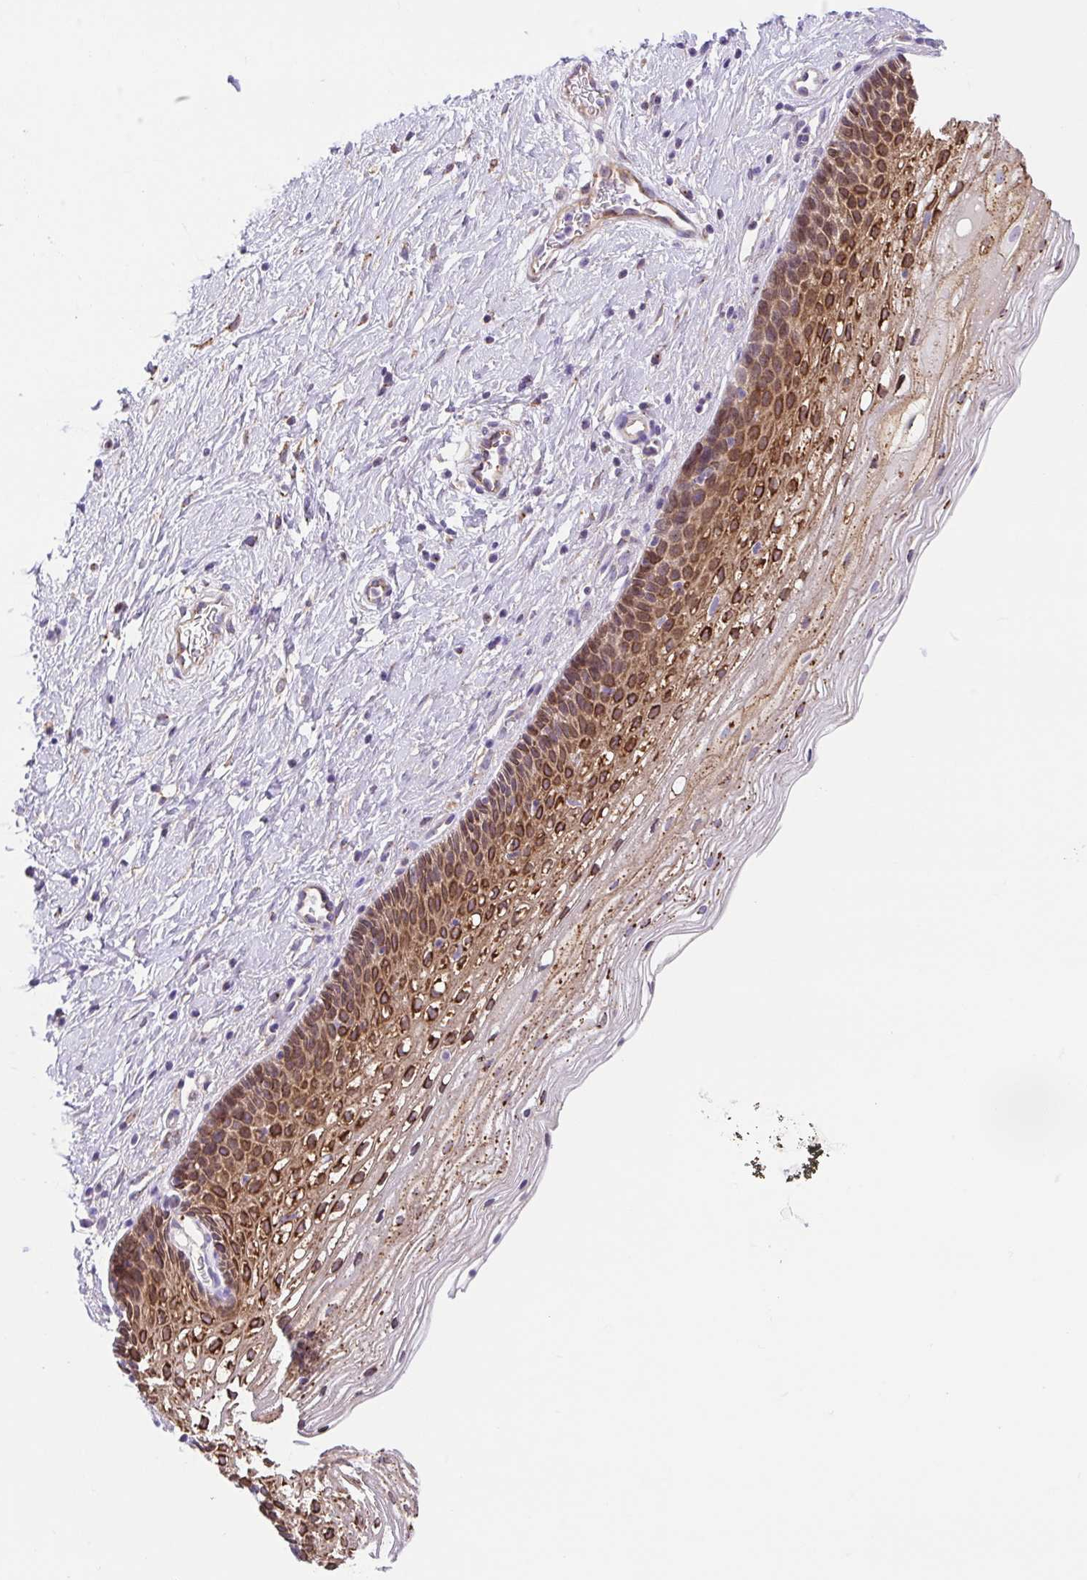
{"staining": {"intensity": "negative", "quantity": "none", "location": "none"}, "tissue": "cervix", "cell_type": "Glandular cells", "image_type": "normal", "snomed": [{"axis": "morphology", "description": "Normal tissue, NOS"}, {"axis": "topography", "description": "Cervix"}], "caption": "Glandular cells show no significant protein staining in unremarkable cervix.", "gene": "SLC13A1", "patient": {"sex": "female", "age": 34}}